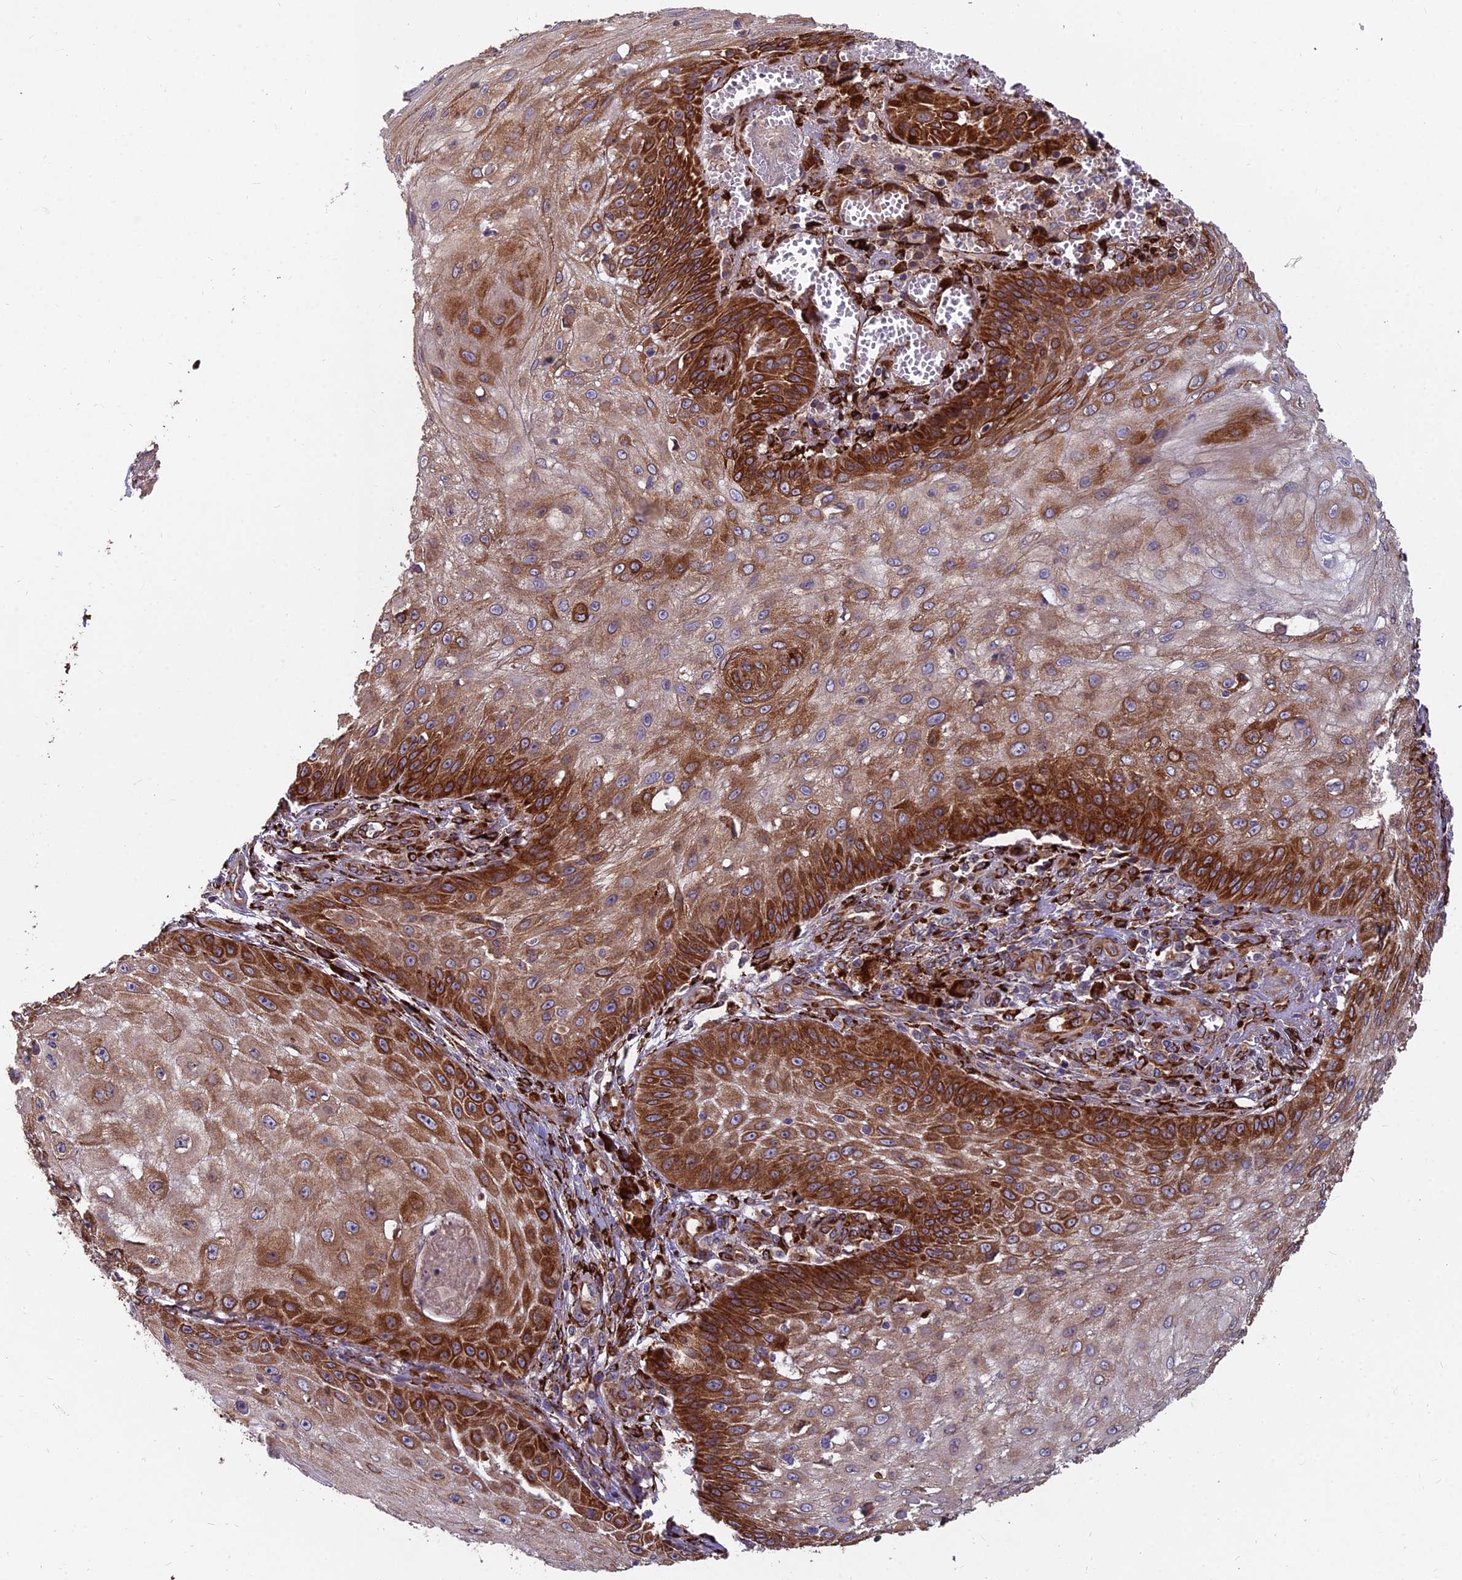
{"staining": {"intensity": "strong", "quantity": "25%-75%", "location": "cytoplasmic/membranous"}, "tissue": "skin cancer", "cell_type": "Tumor cells", "image_type": "cancer", "snomed": [{"axis": "morphology", "description": "Squamous cell carcinoma, NOS"}, {"axis": "topography", "description": "Skin"}], "caption": "A photomicrograph of skin cancer stained for a protein exhibits strong cytoplasmic/membranous brown staining in tumor cells.", "gene": "NDUFAF7", "patient": {"sex": "male", "age": 70}}